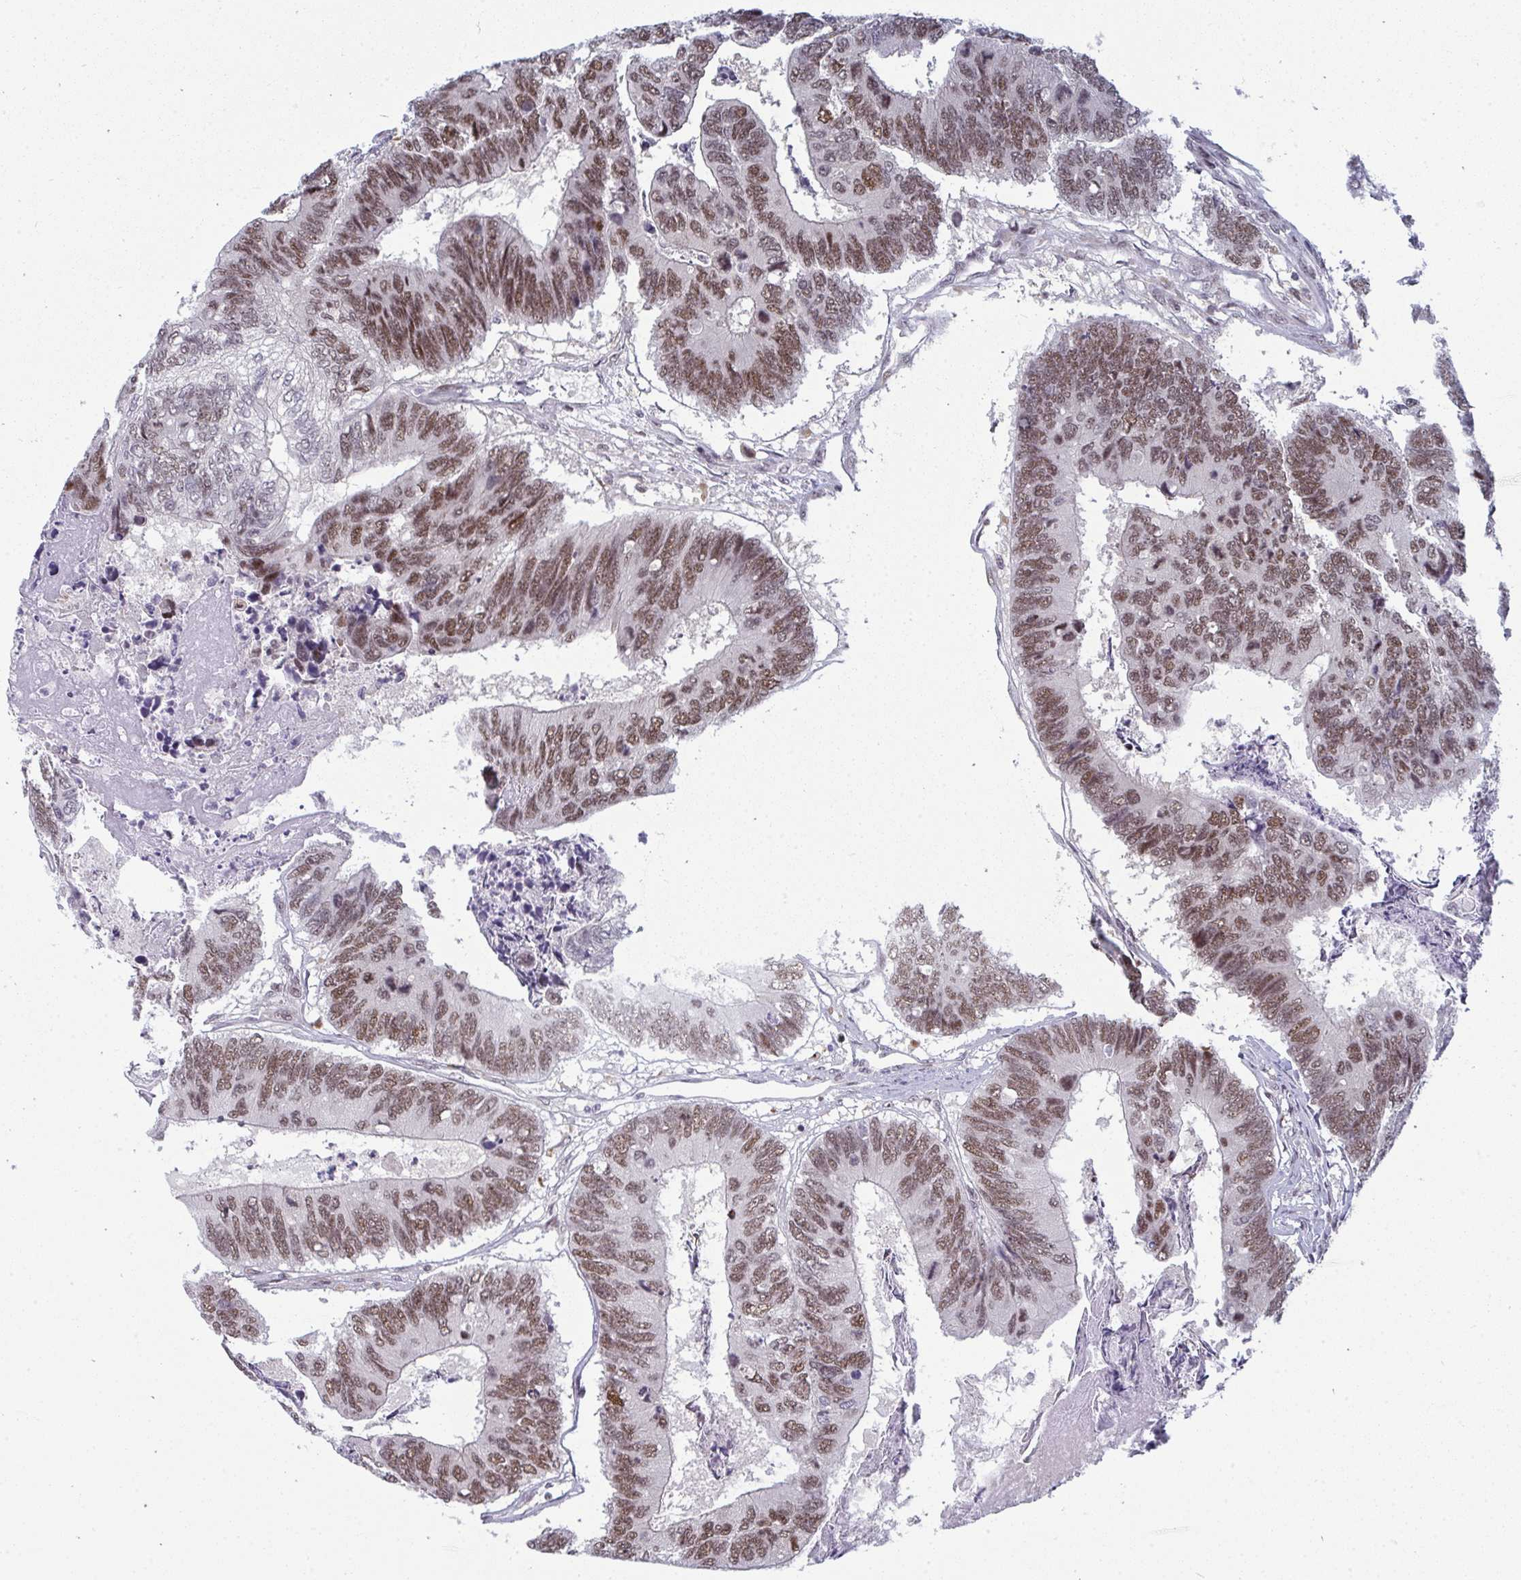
{"staining": {"intensity": "moderate", "quantity": ">75%", "location": "nuclear"}, "tissue": "colorectal cancer", "cell_type": "Tumor cells", "image_type": "cancer", "snomed": [{"axis": "morphology", "description": "Adenocarcinoma, NOS"}, {"axis": "topography", "description": "Colon"}], "caption": "Protein analysis of colorectal cancer tissue exhibits moderate nuclear expression in about >75% of tumor cells.", "gene": "ATF1", "patient": {"sex": "female", "age": 67}}